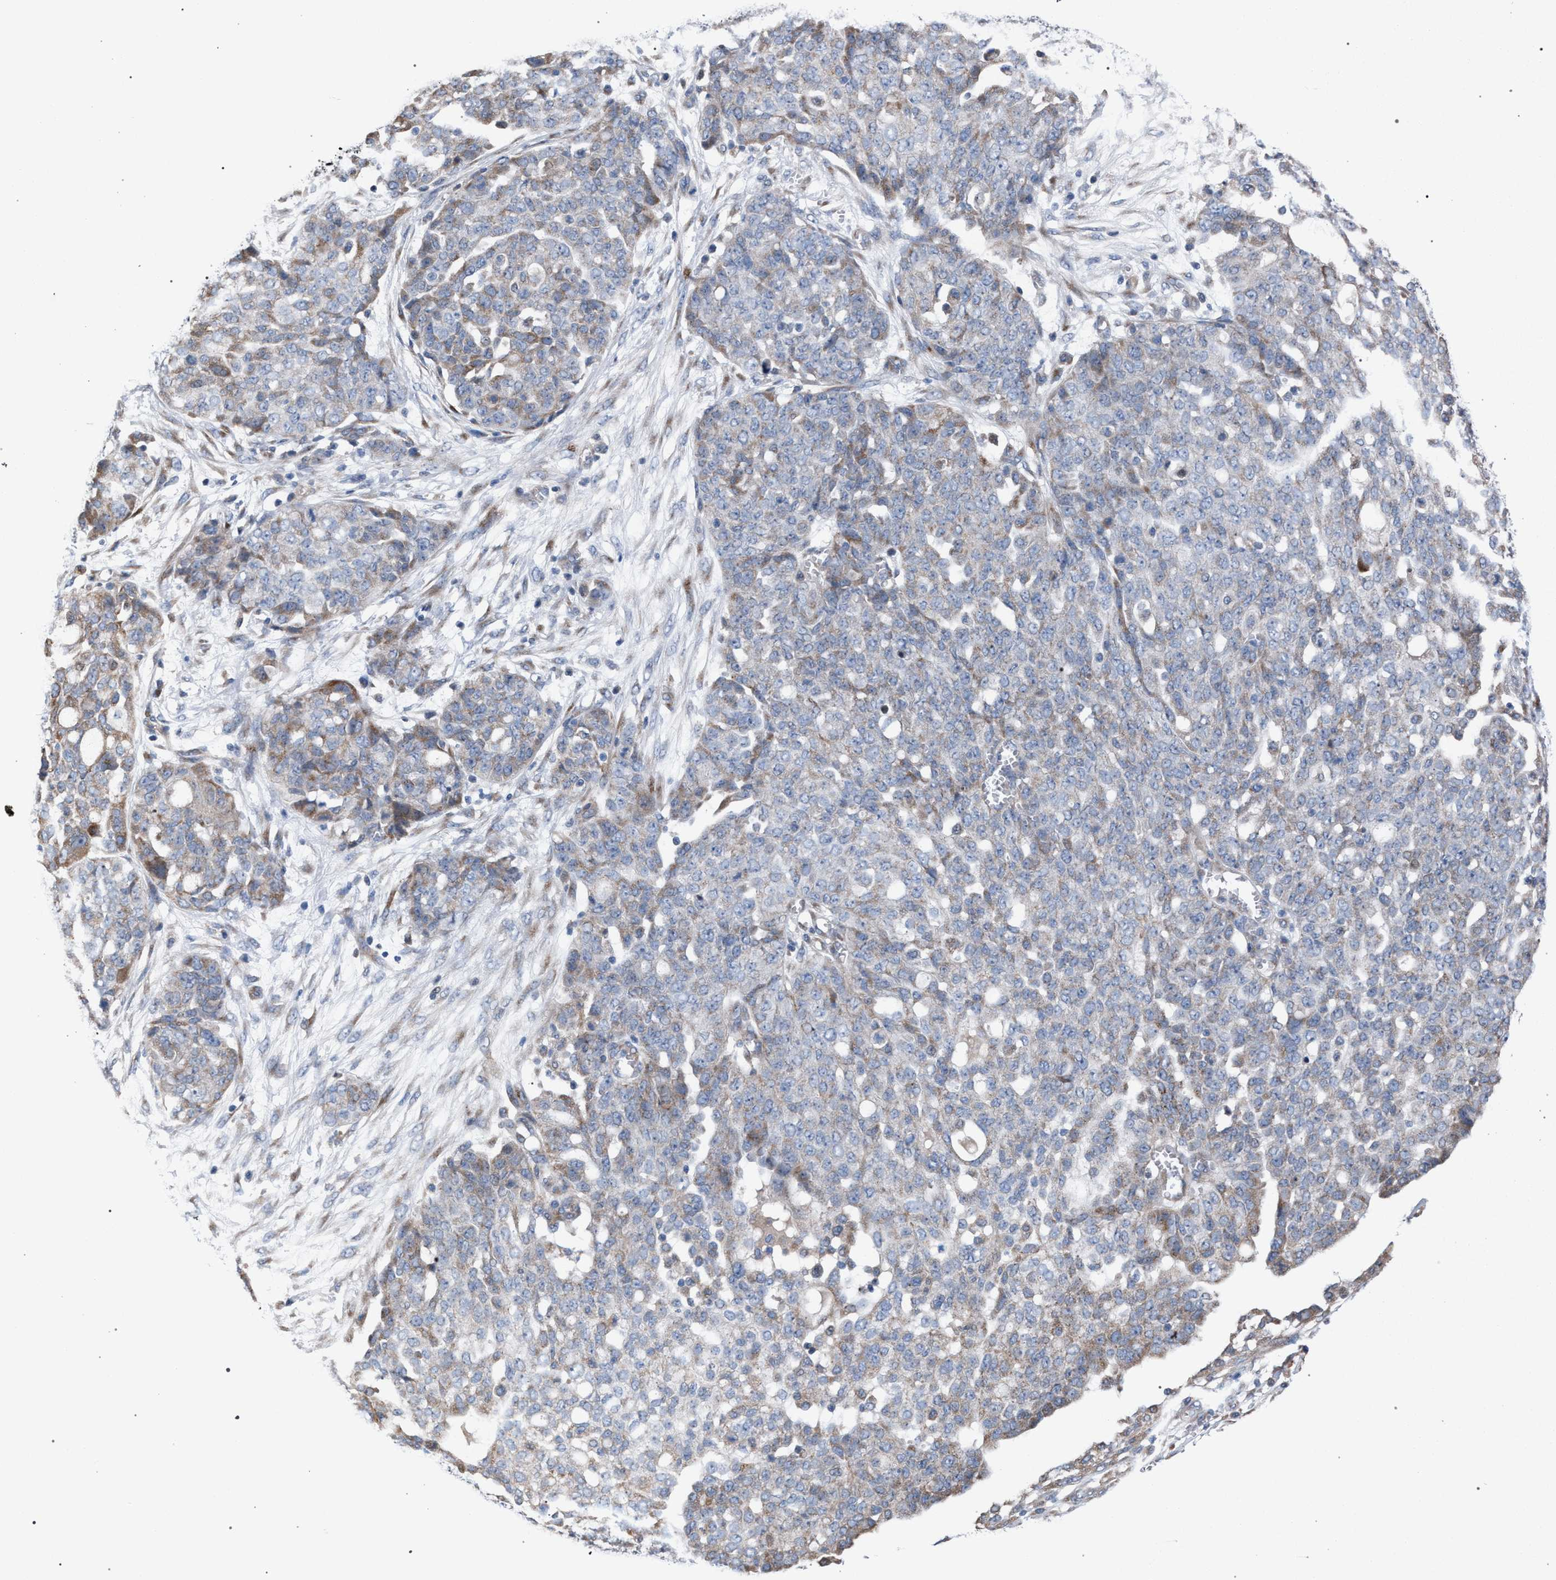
{"staining": {"intensity": "weak", "quantity": "25%-75%", "location": "cytoplasmic/membranous"}, "tissue": "ovarian cancer", "cell_type": "Tumor cells", "image_type": "cancer", "snomed": [{"axis": "morphology", "description": "Cystadenocarcinoma, serous, NOS"}, {"axis": "topography", "description": "Soft tissue"}, {"axis": "topography", "description": "Ovary"}], "caption": "Immunohistochemical staining of human ovarian cancer (serous cystadenocarcinoma) reveals low levels of weak cytoplasmic/membranous protein positivity in approximately 25%-75% of tumor cells. The protein is shown in brown color, while the nuclei are stained blue.", "gene": "RNF135", "patient": {"sex": "female", "age": 57}}